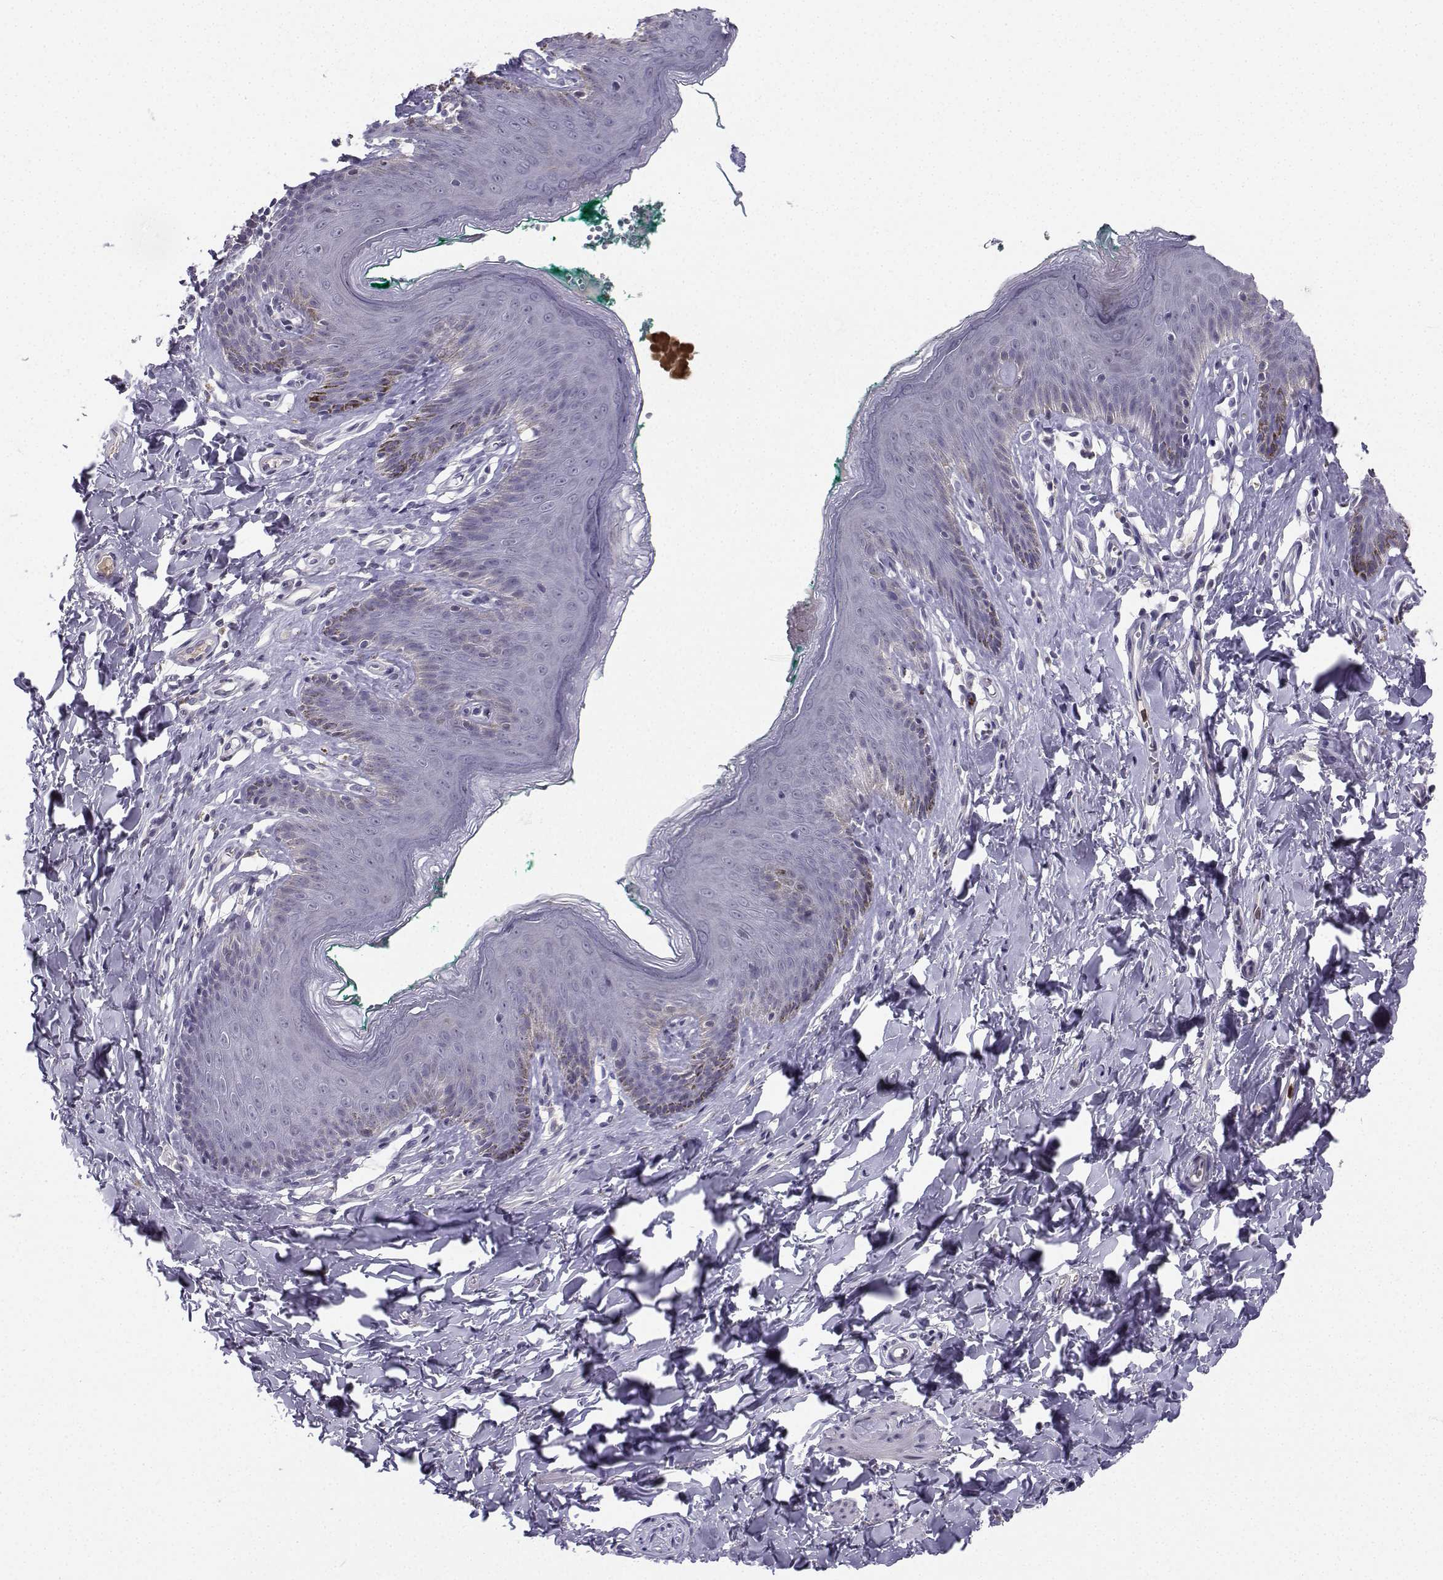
{"staining": {"intensity": "negative", "quantity": "none", "location": "none"}, "tissue": "skin", "cell_type": "Epidermal cells", "image_type": "normal", "snomed": [{"axis": "morphology", "description": "Normal tissue, NOS"}, {"axis": "topography", "description": "Vulva"}], "caption": "Immunohistochemistry (IHC) image of normal skin: human skin stained with DAB (3,3'-diaminobenzidine) displays no significant protein expression in epidermal cells.", "gene": "CALY", "patient": {"sex": "female", "age": 66}}